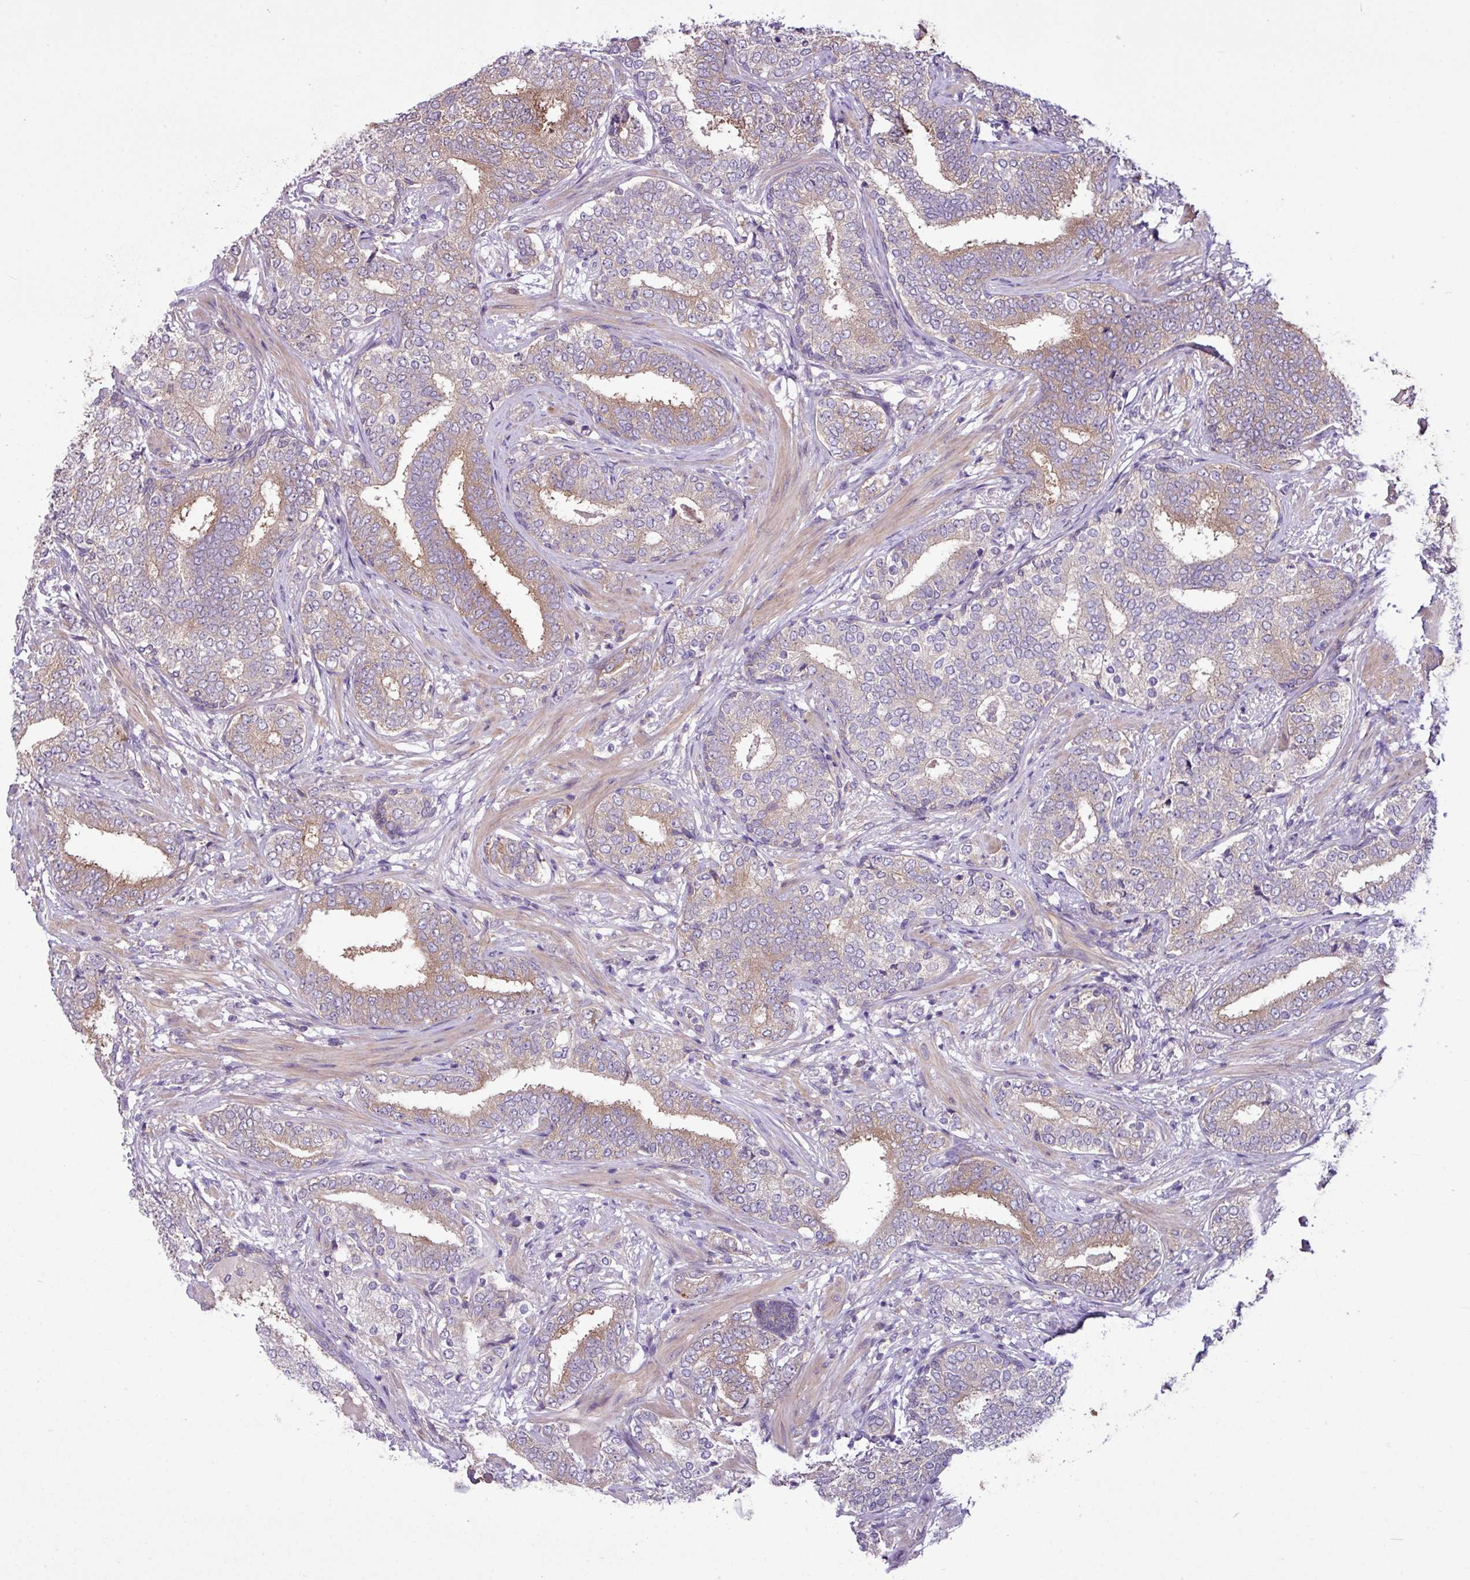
{"staining": {"intensity": "weak", "quantity": "25%-75%", "location": "cytoplasmic/membranous"}, "tissue": "prostate cancer", "cell_type": "Tumor cells", "image_type": "cancer", "snomed": [{"axis": "morphology", "description": "Adenocarcinoma, High grade"}, {"axis": "topography", "description": "Prostate"}], "caption": "Approximately 25%-75% of tumor cells in human prostate high-grade adenocarcinoma demonstrate weak cytoplasmic/membranous protein staining as visualized by brown immunohistochemical staining.", "gene": "MROH2A", "patient": {"sex": "male", "age": 72}}